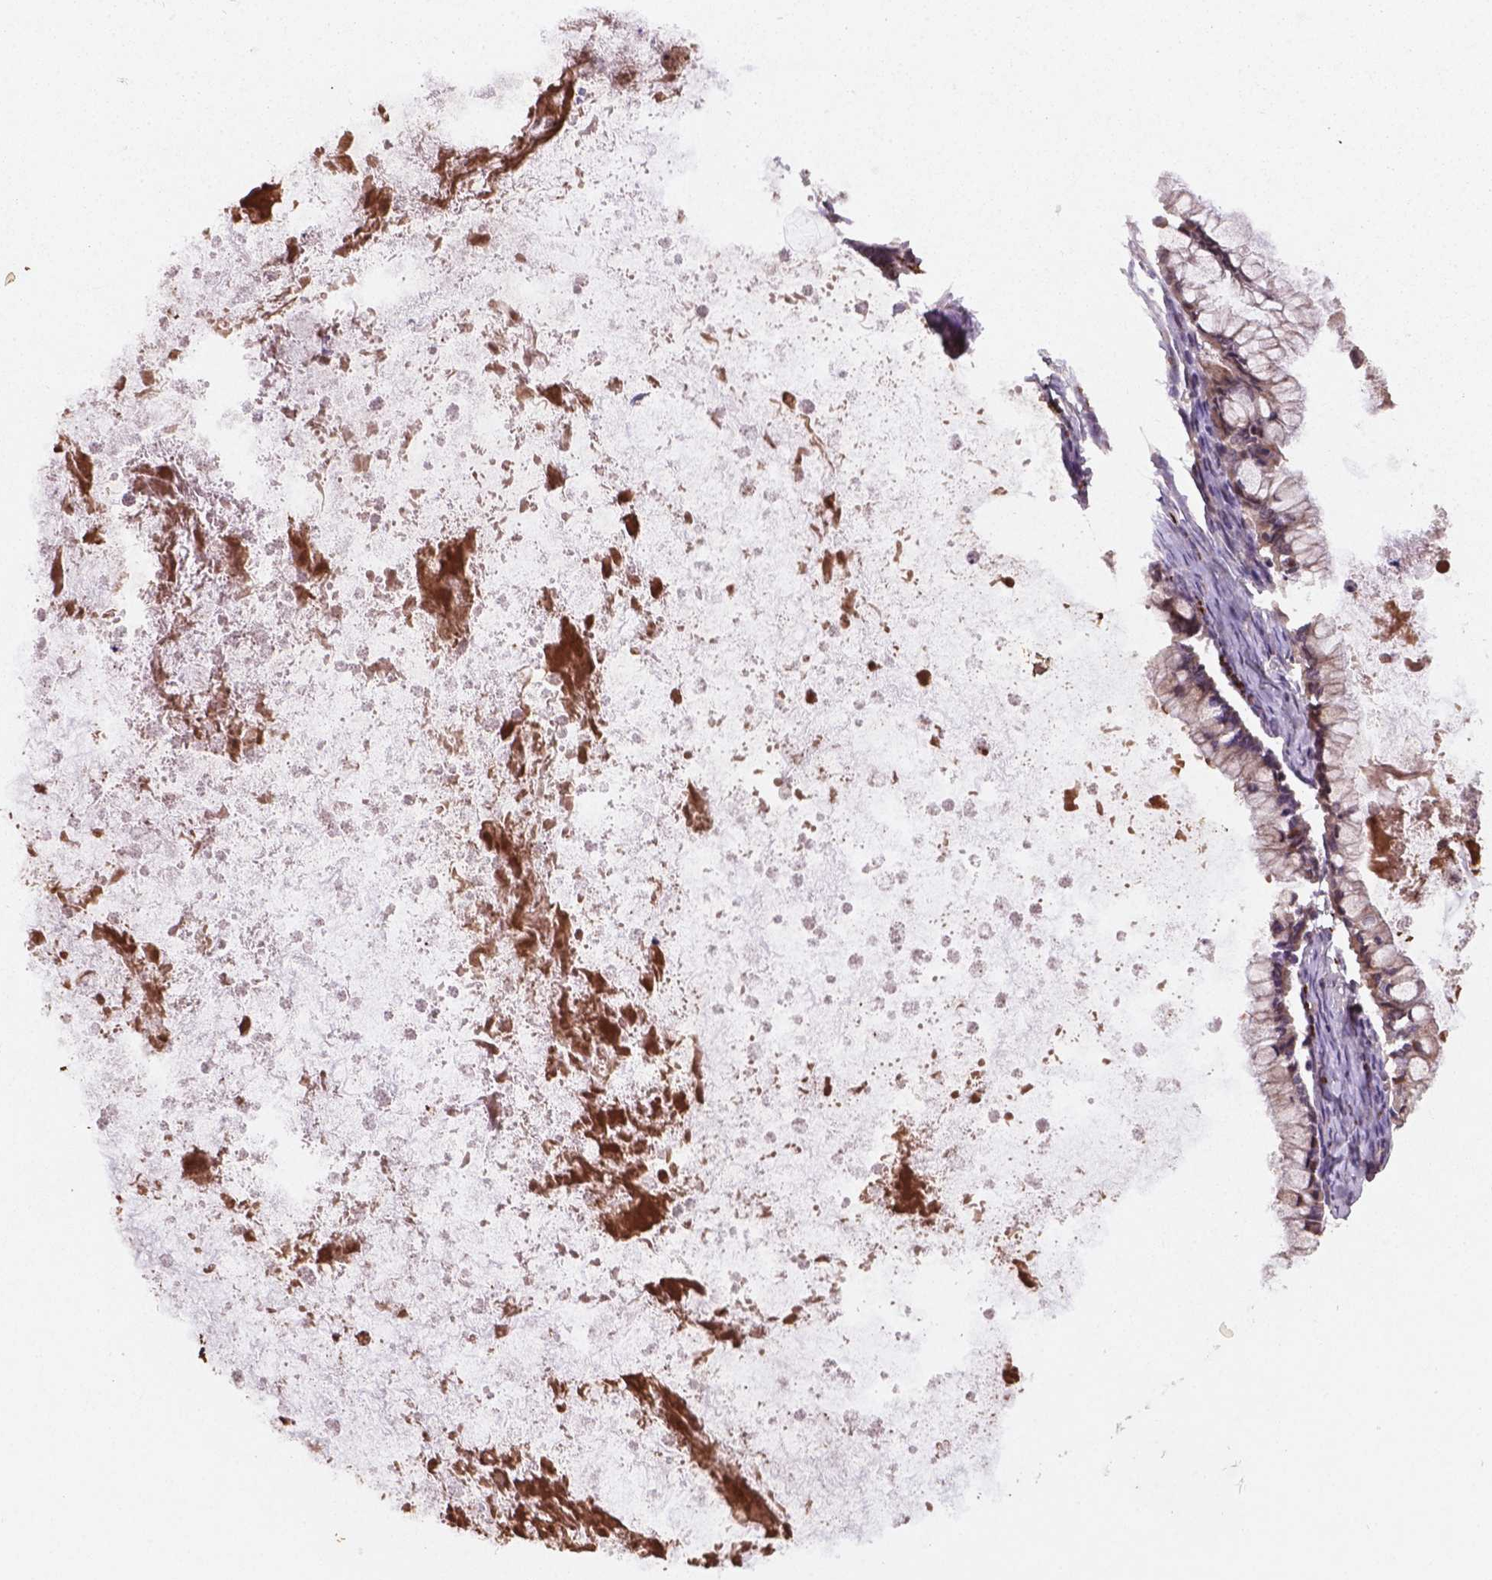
{"staining": {"intensity": "weak", "quantity": ">75%", "location": "cytoplasmic/membranous"}, "tissue": "ovarian cancer", "cell_type": "Tumor cells", "image_type": "cancer", "snomed": [{"axis": "morphology", "description": "Cystadenocarcinoma, mucinous, NOS"}, {"axis": "topography", "description": "Ovary"}], "caption": "This image demonstrates immunohistochemistry staining of ovarian cancer, with low weak cytoplasmic/membranous expression in approximately >75% of tumor cells.", "gene": "NIPAL2", "patient": {"sex": "female", "age": 67}}